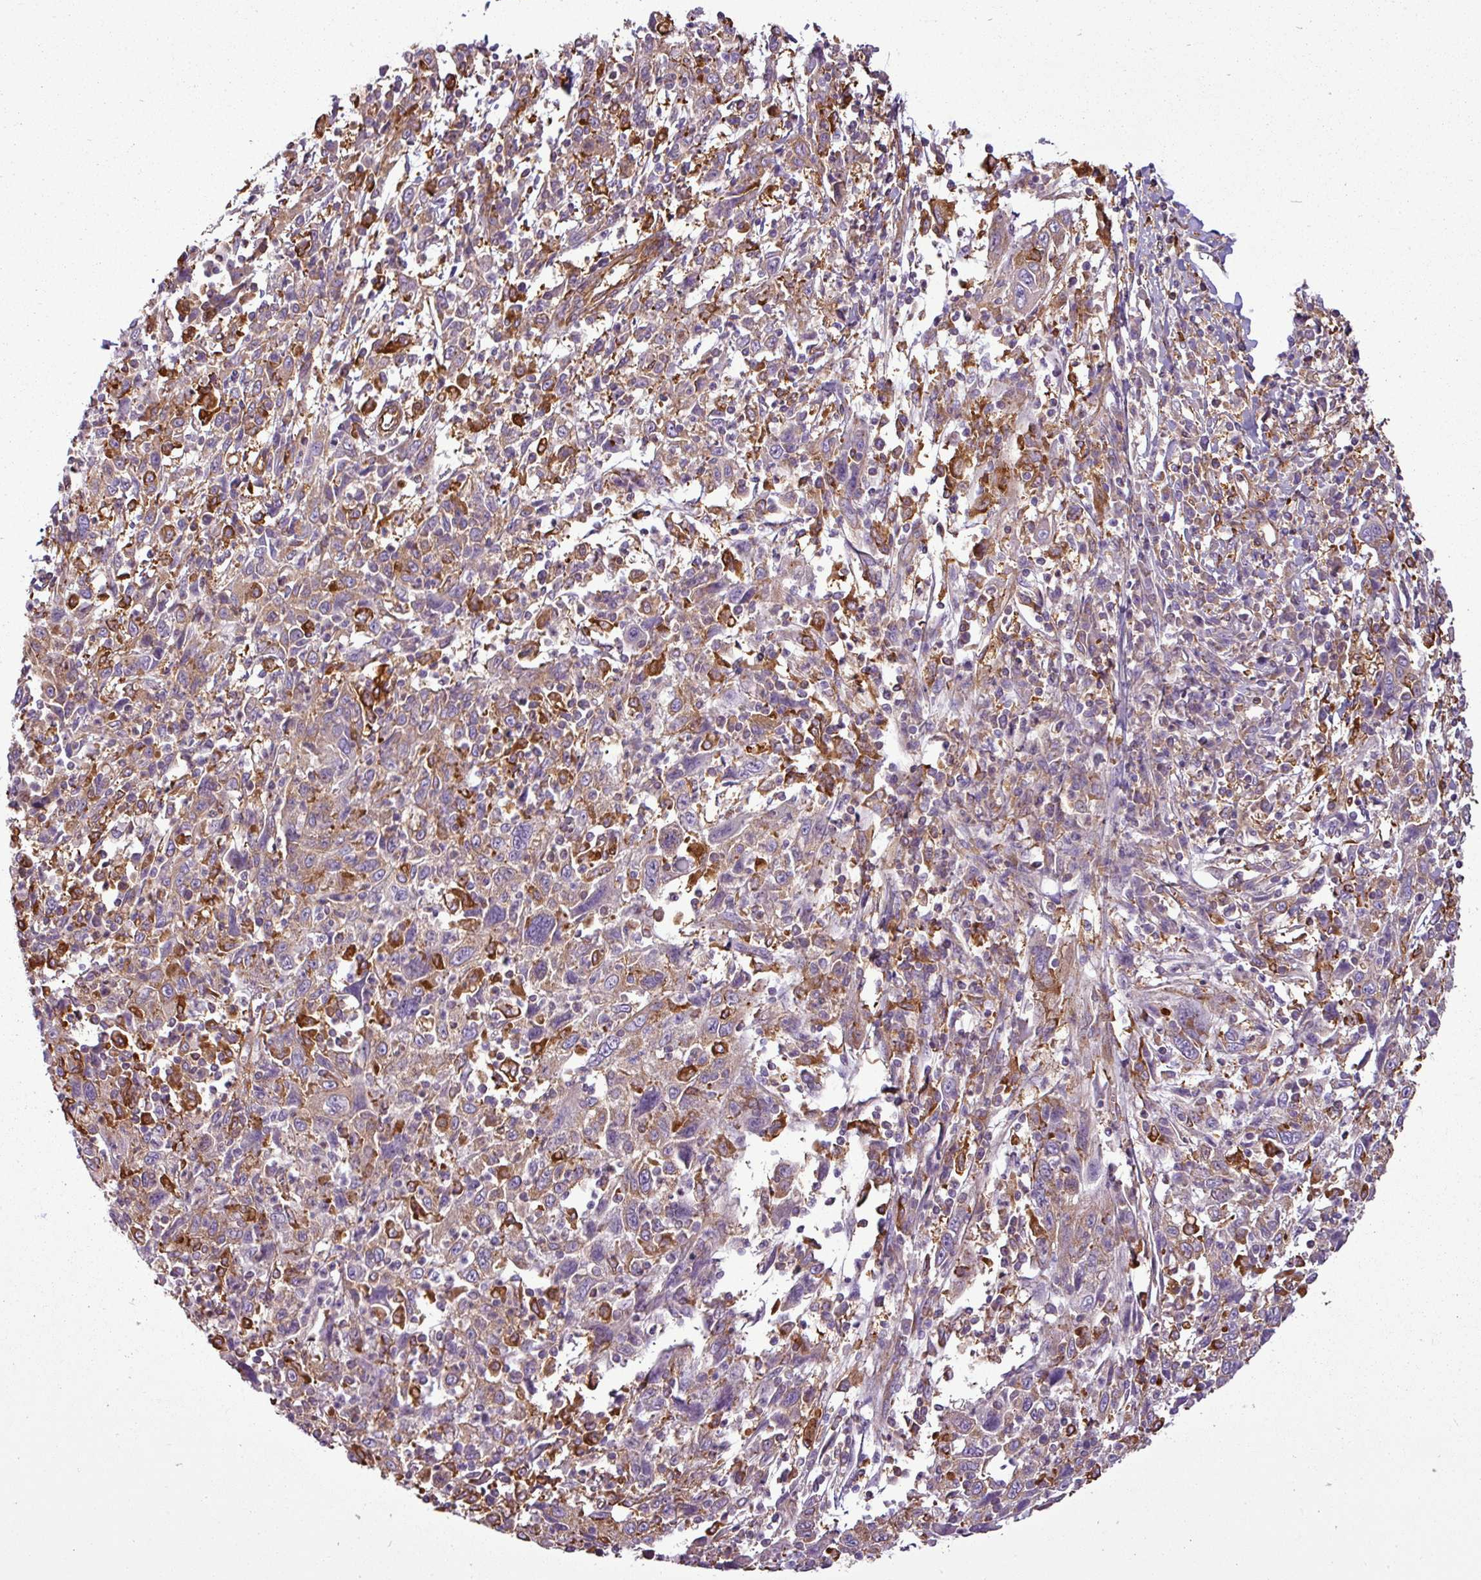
{"staining": {"intensity": "negative", "quantity": "none", "location": "none"}, "tissue": "cervical cancer", "cell_type": "Tumor cells", "image_type": "cancer", "snomed": [{"axis": "morphology", "description": "Squamous cell carcinoma, NOS"}, {"axis": "topography", "description": "Cervix"}], "caption": "Protein analysis of squamous cell carcinoma (cervical) reveals no significant expression in tumor cells.", "gene": "PACSIN2", "patient": {"sex": "female", "age": 46}}